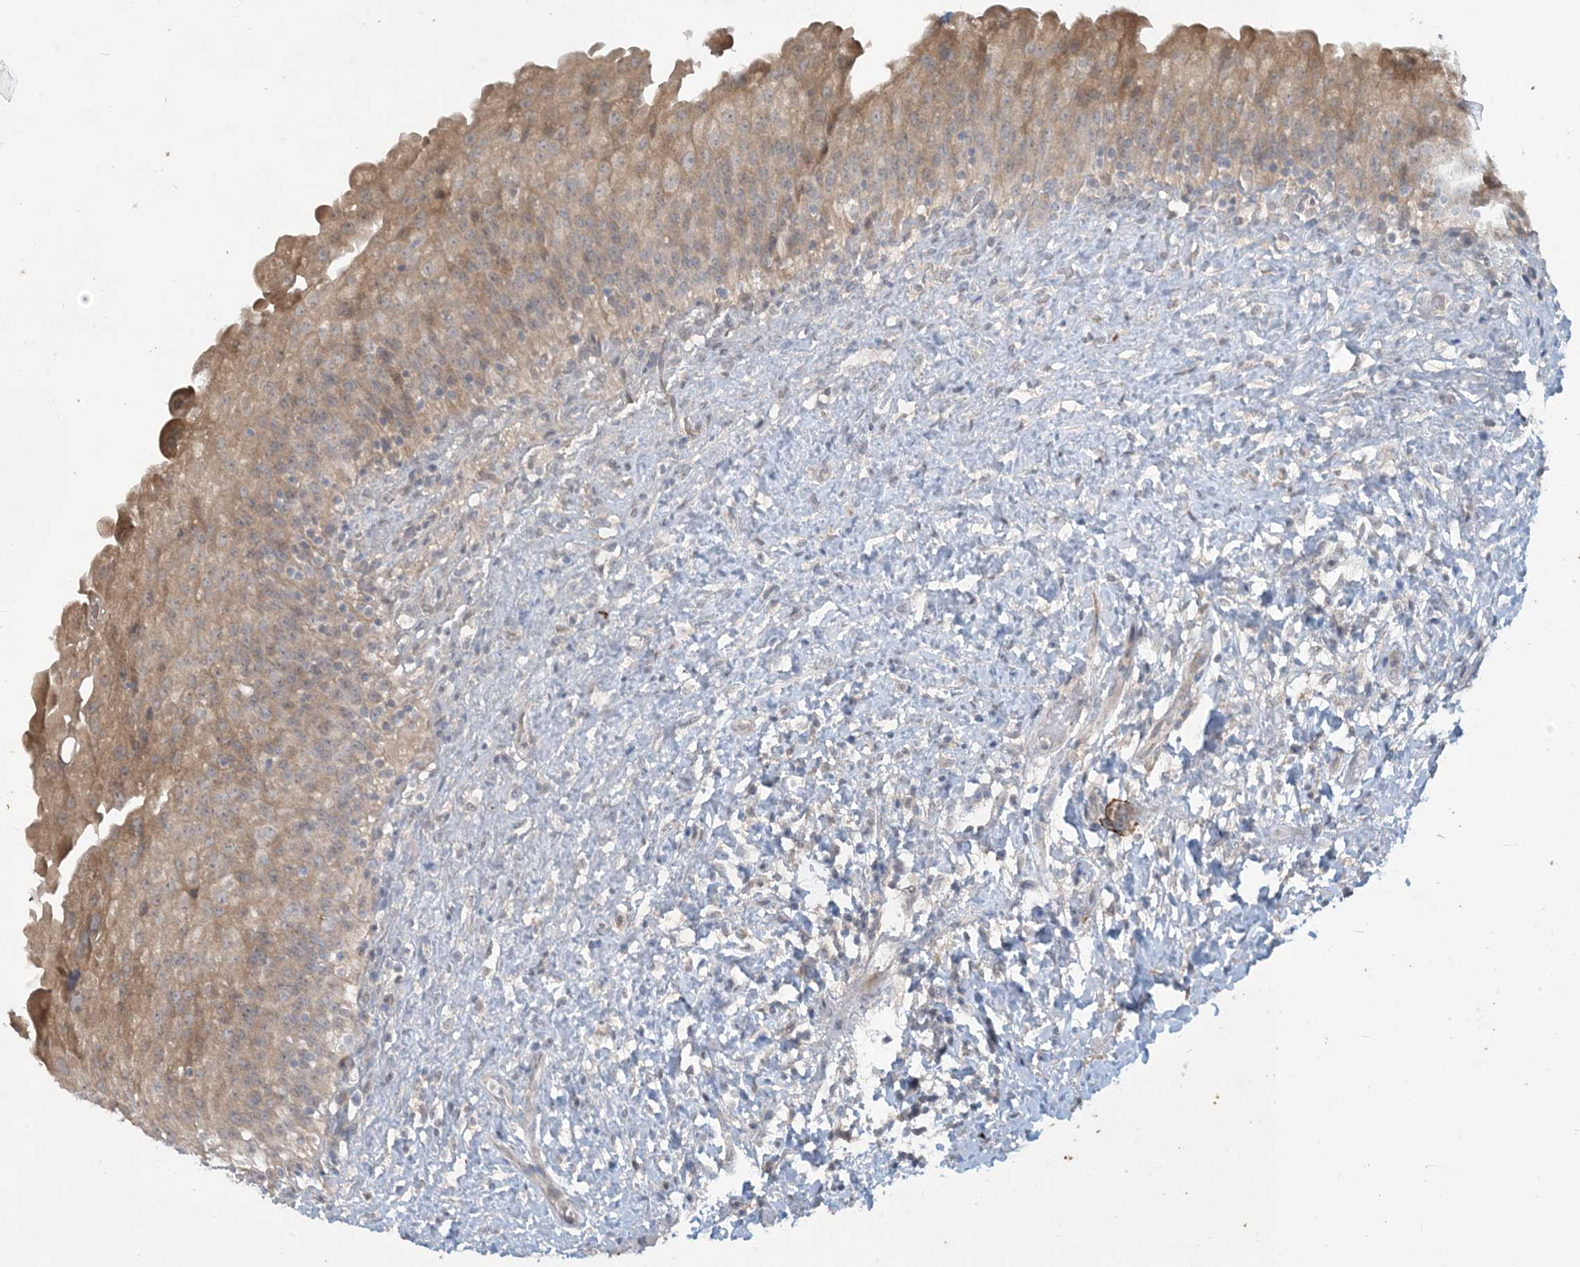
{"staining": {"intensity": "moderate", "quantity": "25%-75%", "location": "cytoplasmic/membranous"}, "tissue": "urinary bladder", "cell_type": "Urothelial cells", "image_type": "normal", "snomed": [{"axis": "morphology", "description": "Normal tissue, NOS"}, {"axis": "topography", "description": "Urinary bladder"}], "caption": "Urothelial cells exhibit moderate cytoplasmic/membranous positivity in approximately 25%-75% of cells in unremarkable urinary bladder. Immunohistochemistry stains the protein of interest in brown and the nuclei are stained blue.", "gene": "CDS1", "patient": {"sex": "female", "age": 27}}